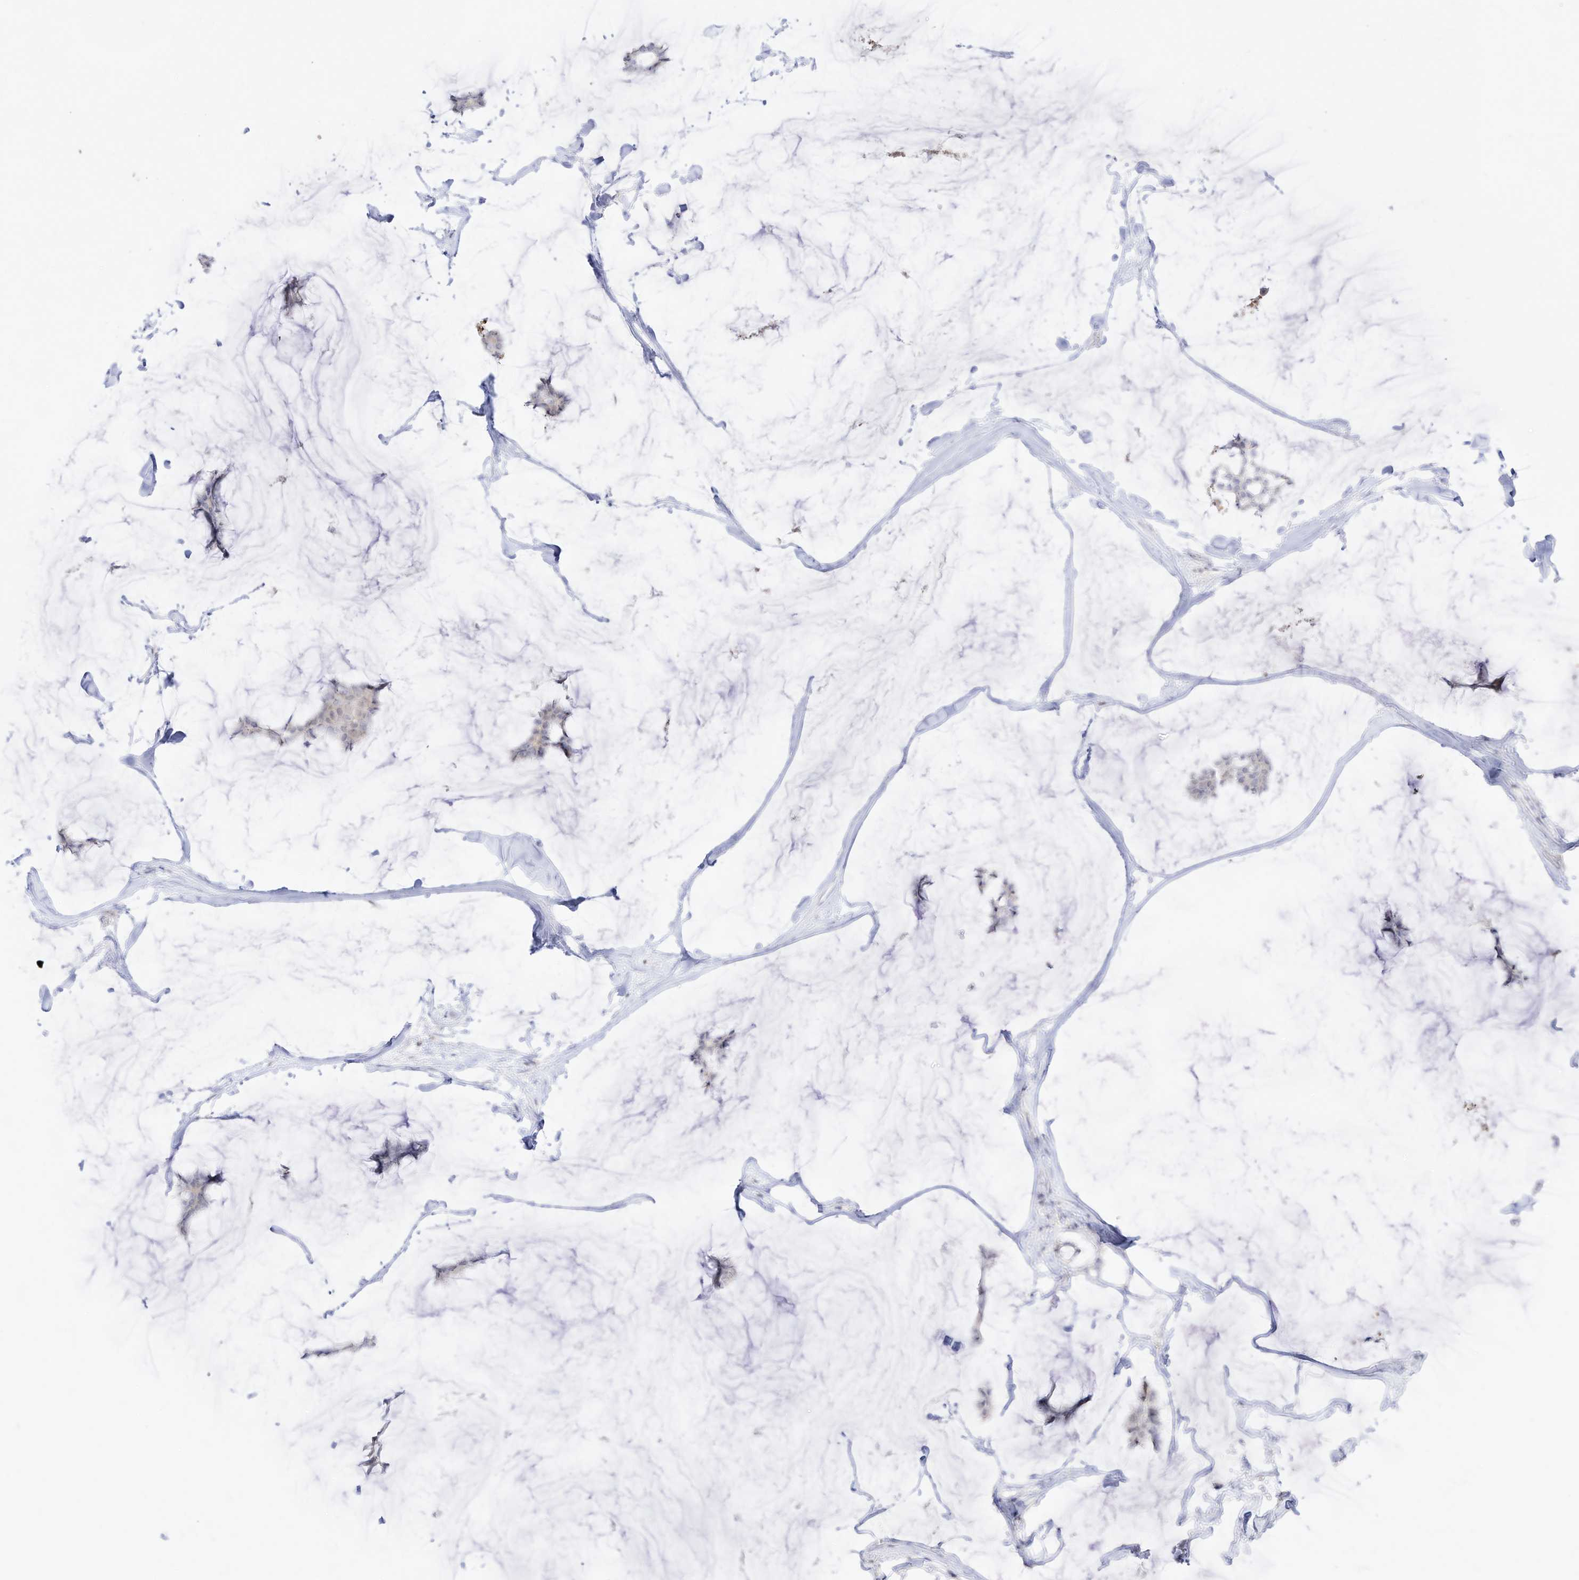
{"staining": {"intensity": "negative", "quantity": "none", "location": "none"}, "tissue": "breast cancer", "cell_type": "Tumor cells", "image_type": "cancer", "snomed": [{"axis": "morphology", "description": "Duct carcinoma"}, {"axis": "topography", "description": "Breast"}], "caption": "This is an immunohistochemistry micrograph of human breast cancer (infiltrating ductal carcinoma). There is no positivity in tumor cells.", "gene": "DMKN", "patient": {"sex": "female", "age": 93}}